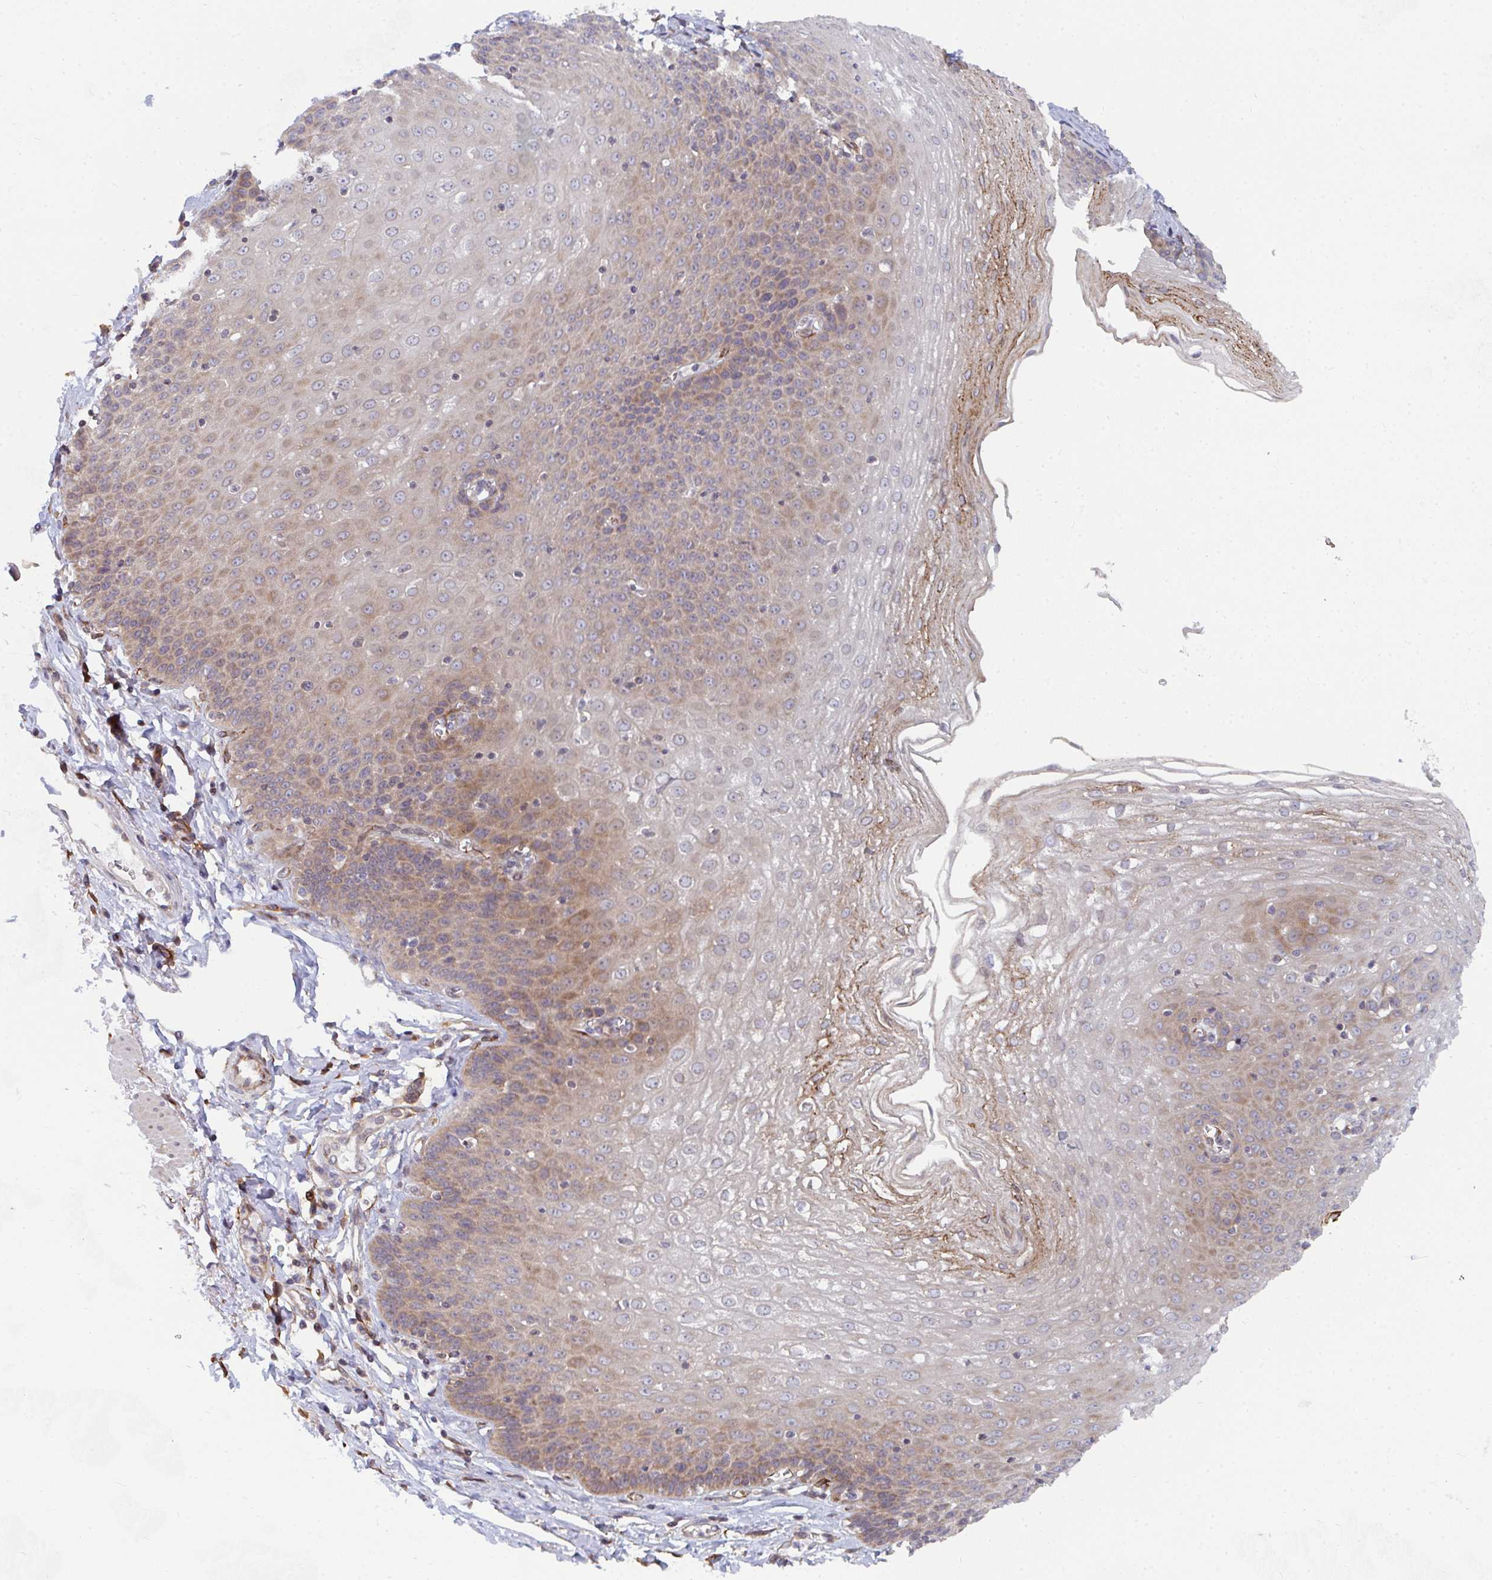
{"staining": {"intensity": "moderate", "quantity": ">75%", "location": "cytoplasmic/membranous"}, "tissue": "esophagus", "cell_type": "Squamous epithelial cells", "image_type": "normal", "snomed": [{"axis": "morphology", "description": "Normal tissue, NOS"}, {"axis": "topography", "description": "Esophagus"}], "caption": "Squamous epithelial cells exhibit moderate cytoplasmic/membranous staining in about >75% of cells in unremarkable esophagus.", "gene": "EIF1AD", "patient": {"sex": "female", "age": 81}}